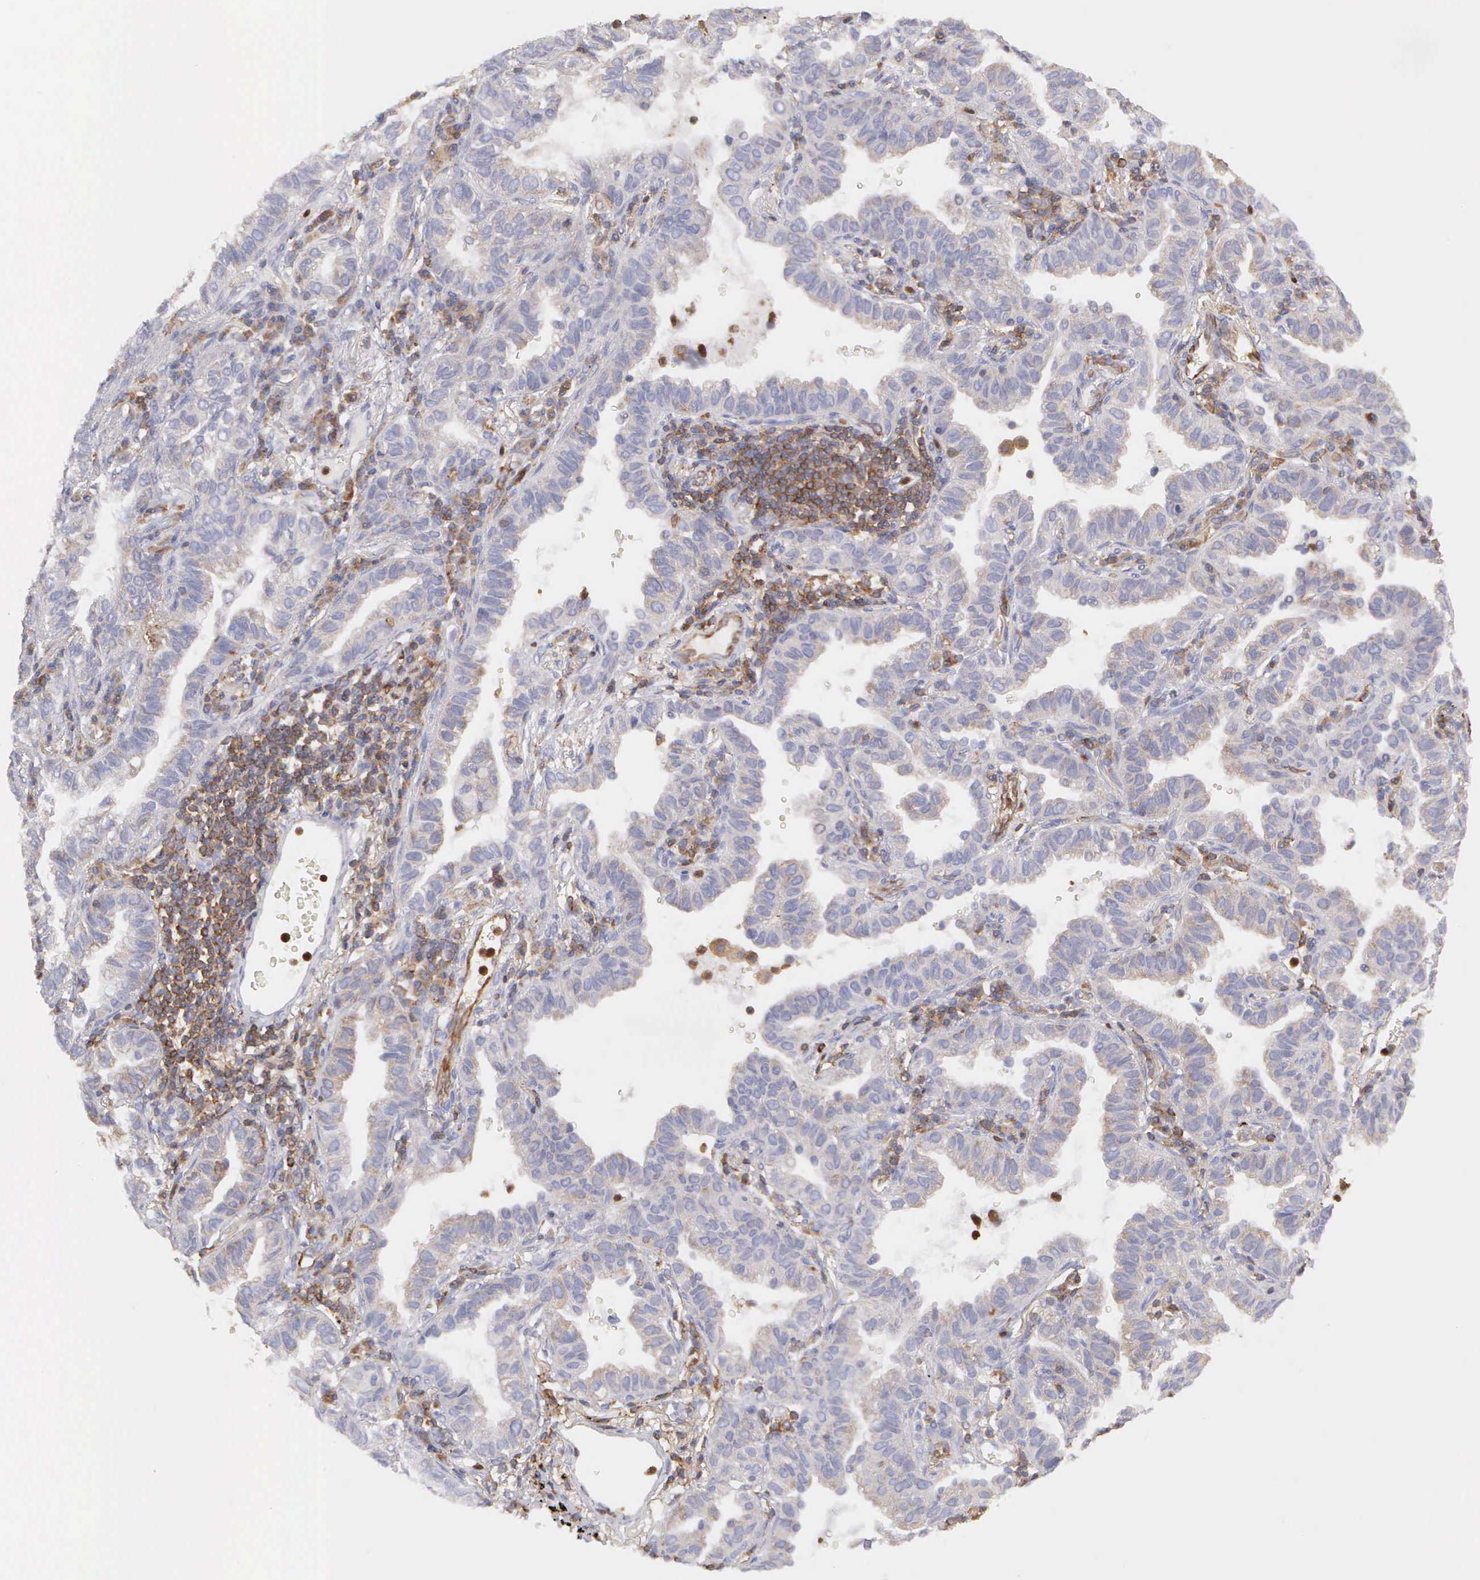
{"staining": {"intensity": "weak", "quantity": "<25%", "location": "cytoplasmic/membranous"}, "tissue": "lung cancer", "cell_type": "Tumor cells", "image_type": "cancer", "snomed": [{"axis": "morphology", "description": "Adenocarcinoma, NOS"}, {"axis": "topography", "description": "Lung"}], "caption": "There is no significant staining in tumor cells of lung cancer.", "gene": "ARHGAP4", "patient": {"sex": "female", "age": 50}}